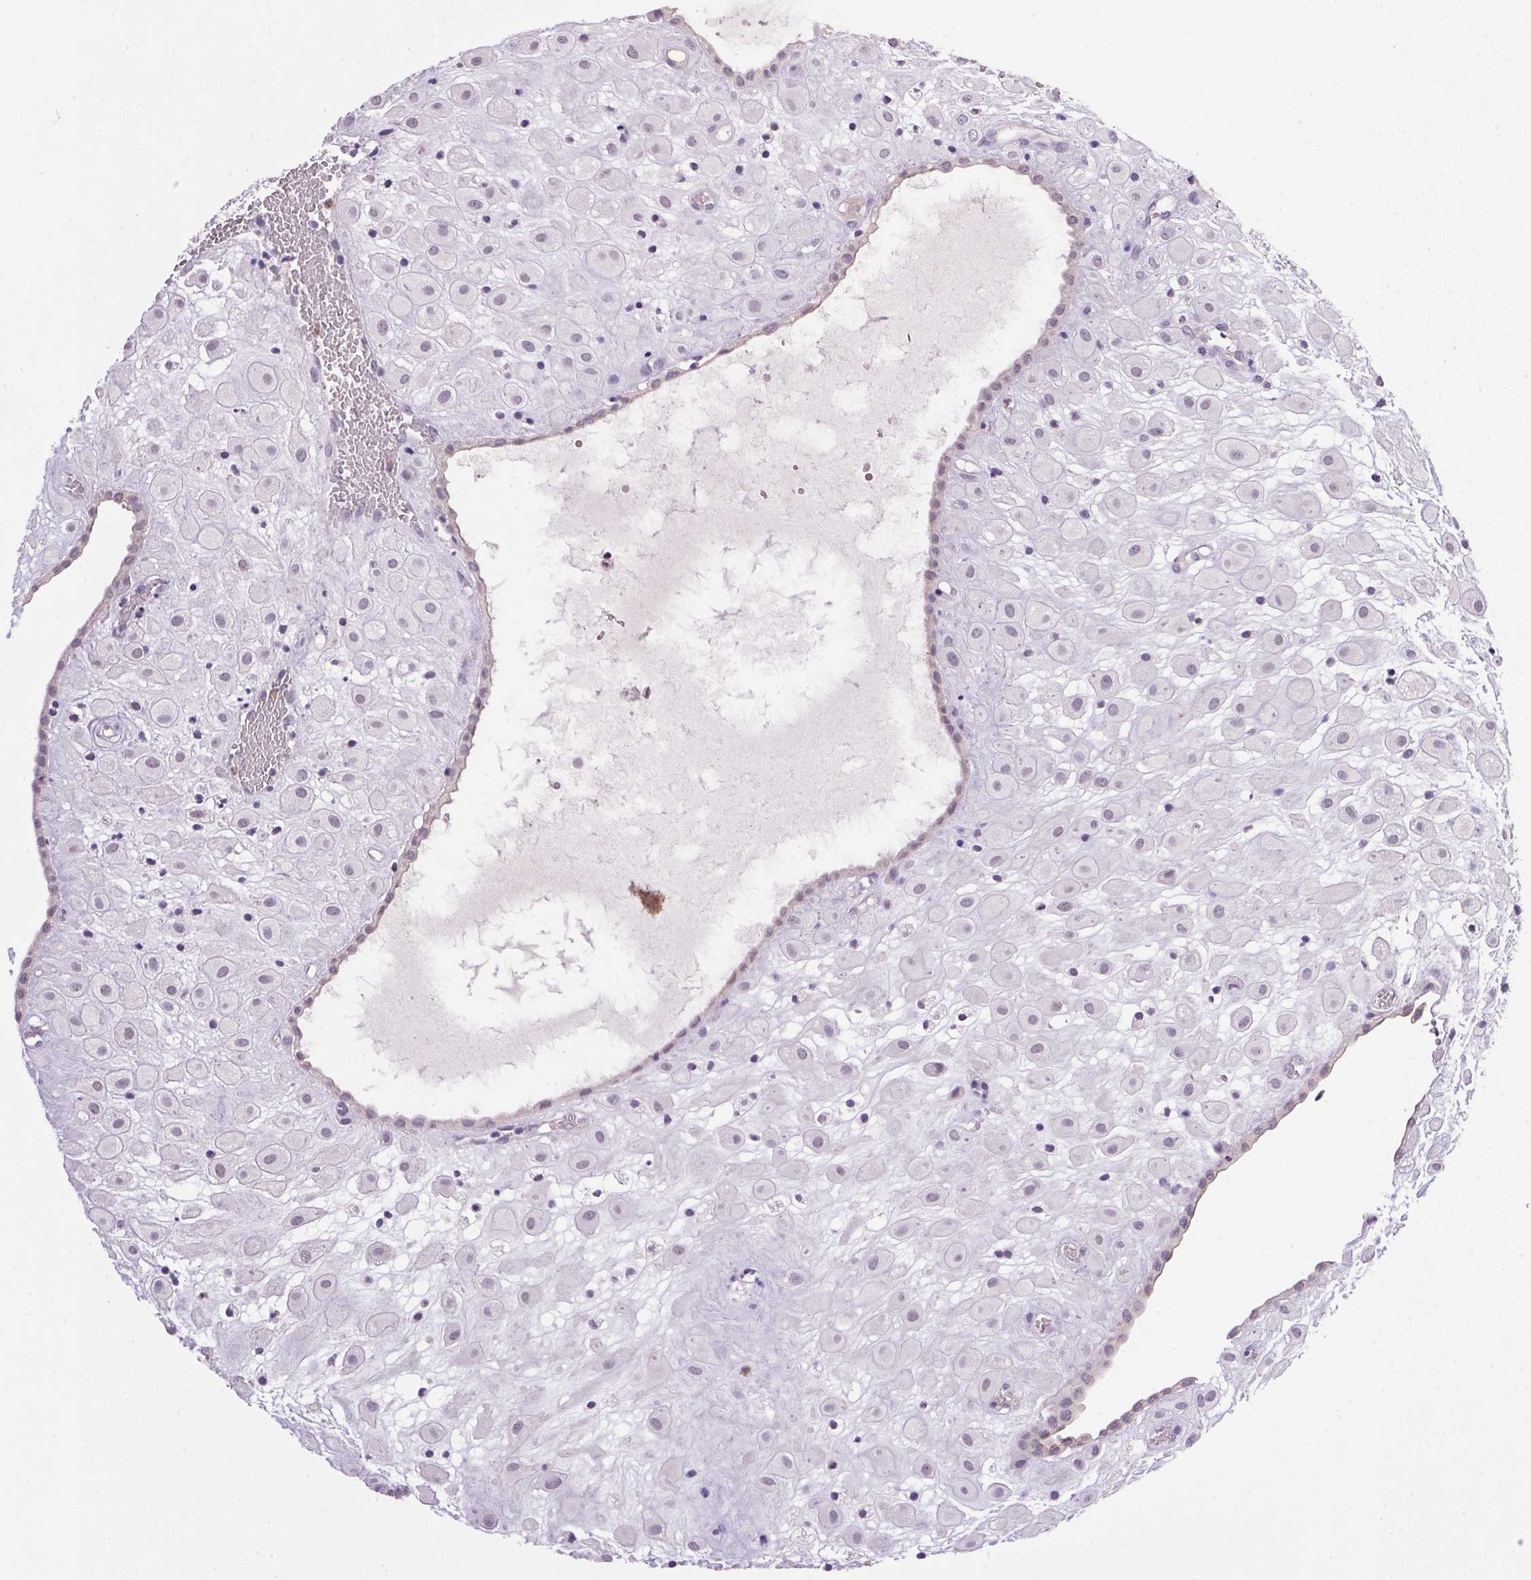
{"staining": {"intensity": "negative", "quantity": "none", "location": "none"}, "tissue": "placenta", "cell_type": "Decidual cells", "image_type": "normal", "snomed": [{"axis": "morphology", "description": "Normal tissue, NOS"}, {"axis": "topography", "description": "Placenta"}], "caption": "This image is of benign placenta stained with immunohistochemistry (IHC) to label a protein in brown with the nuclei are counter-stained blue. There is no positivity in decidual cells. (DAB (3,3'-diaminobenzidine) IHC, high magnification).", "gene": "TRDN", "patient": {"sex": "female", "age": 24}}